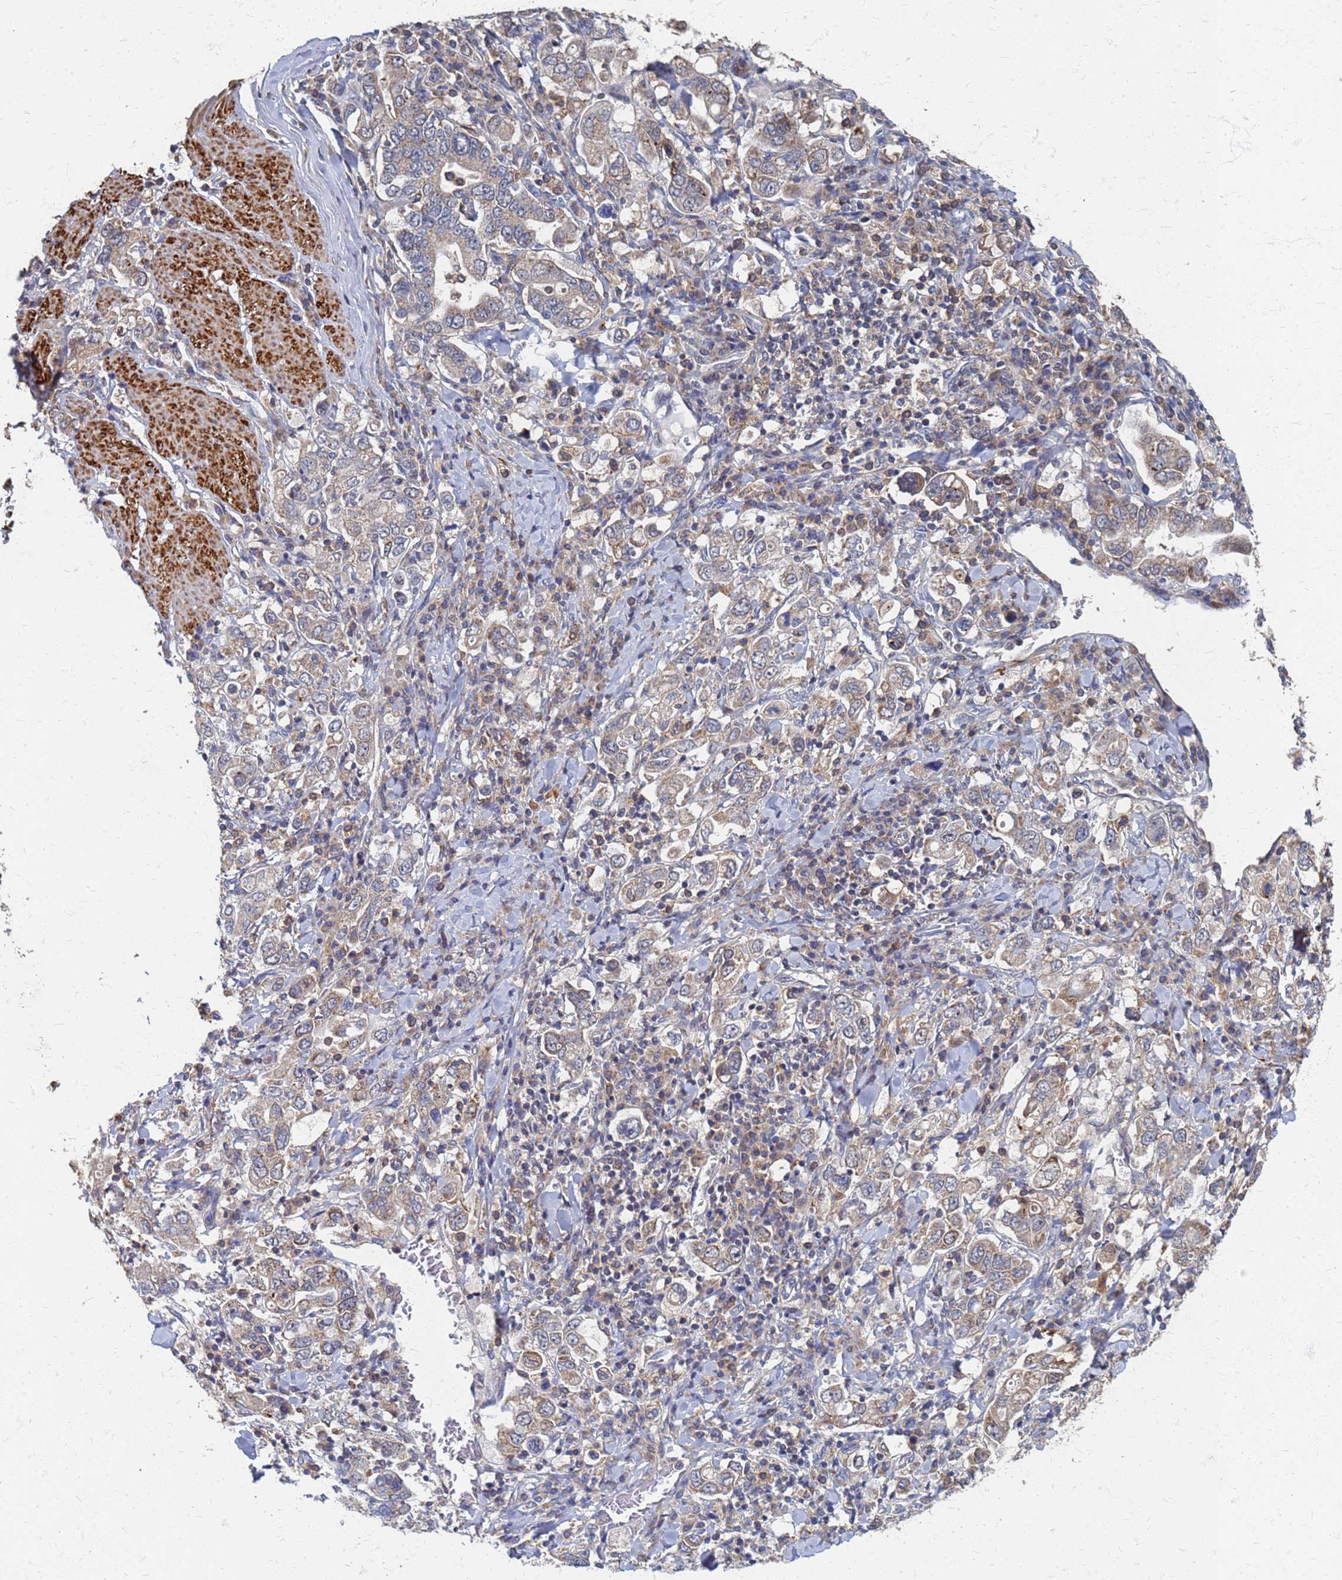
{"staining": {"intensity": "weak", "quantity": ">75%", "location": "cytoplasmic/membranous"}, "tissue": "stomach cancer", "cell_type": "Tumor cells", "image_type": "cancer", "snomed": [{"axis": "morphology", "description": "Adenocarcinoma, NOS"}, {"axis": "topography", "description": "Stomach, upper"}], "caption": "Immunohistochemical staining of adenocarcinoma (stomach) shows weak cytoplasmic/membranous protein staining in approximately >75% of tumor cells.", "gene": "ATPAF1", "patient": {"sex": "male", "age": 62}}